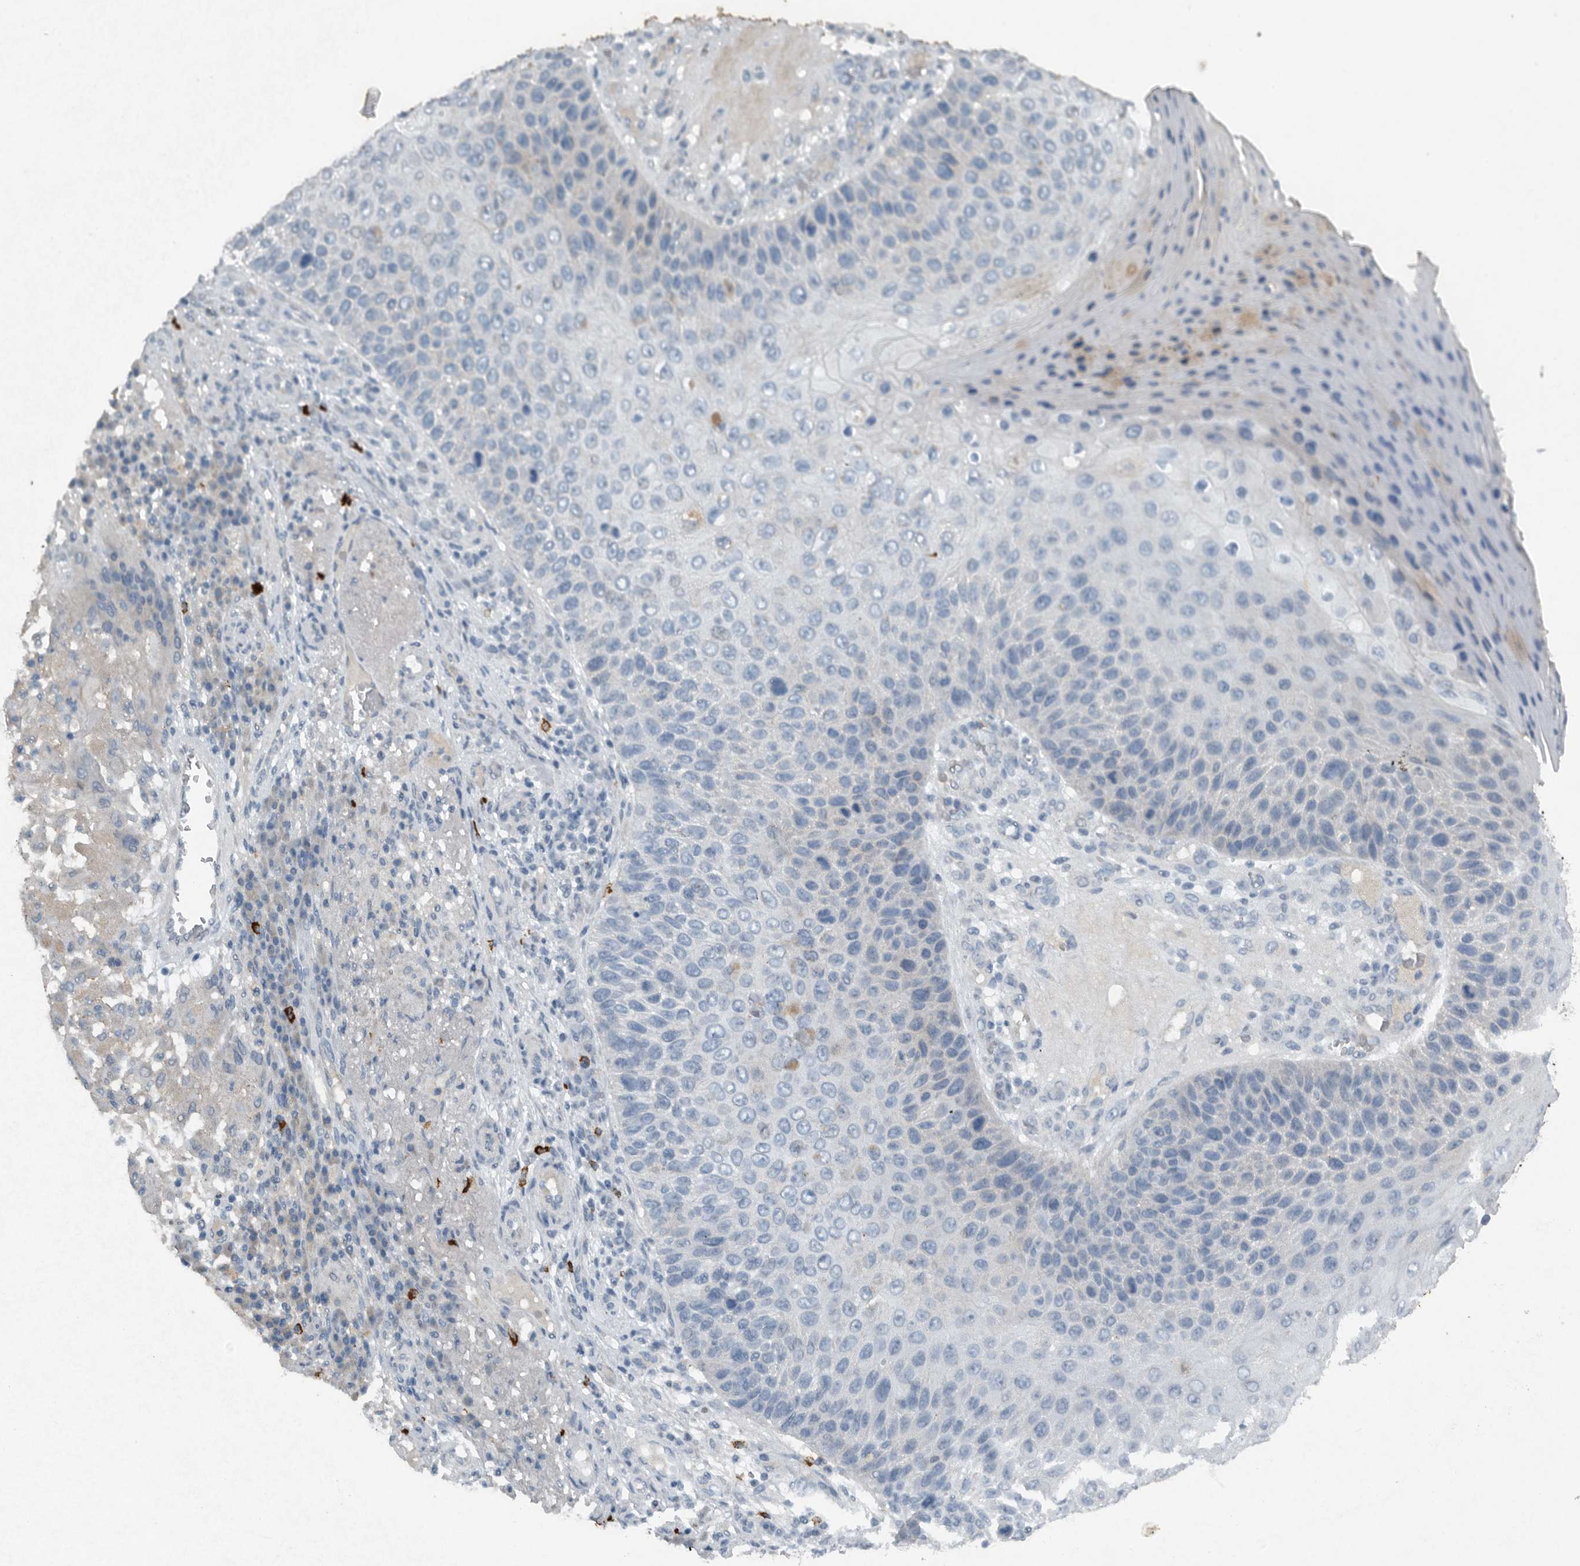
{"staining": {"intensity": "negative", "quantity": "none", "location": "none"}, "tissue": "skin cancer", "cell_type": "Tumor cells", "image_type": "cancer", "snomed": [{"axis": "morphology", "description": "Squamous cell carcinoma, NOS"}, {"axis": "topography", "description": "Skin"}], "caption": "Skin cancer (squamous cell carcinoma) stained for a protein using immunohistochemistry shows no staining tumor cells.", "gene": "IL20", "patient": {"sex": "female", "age": 88}}